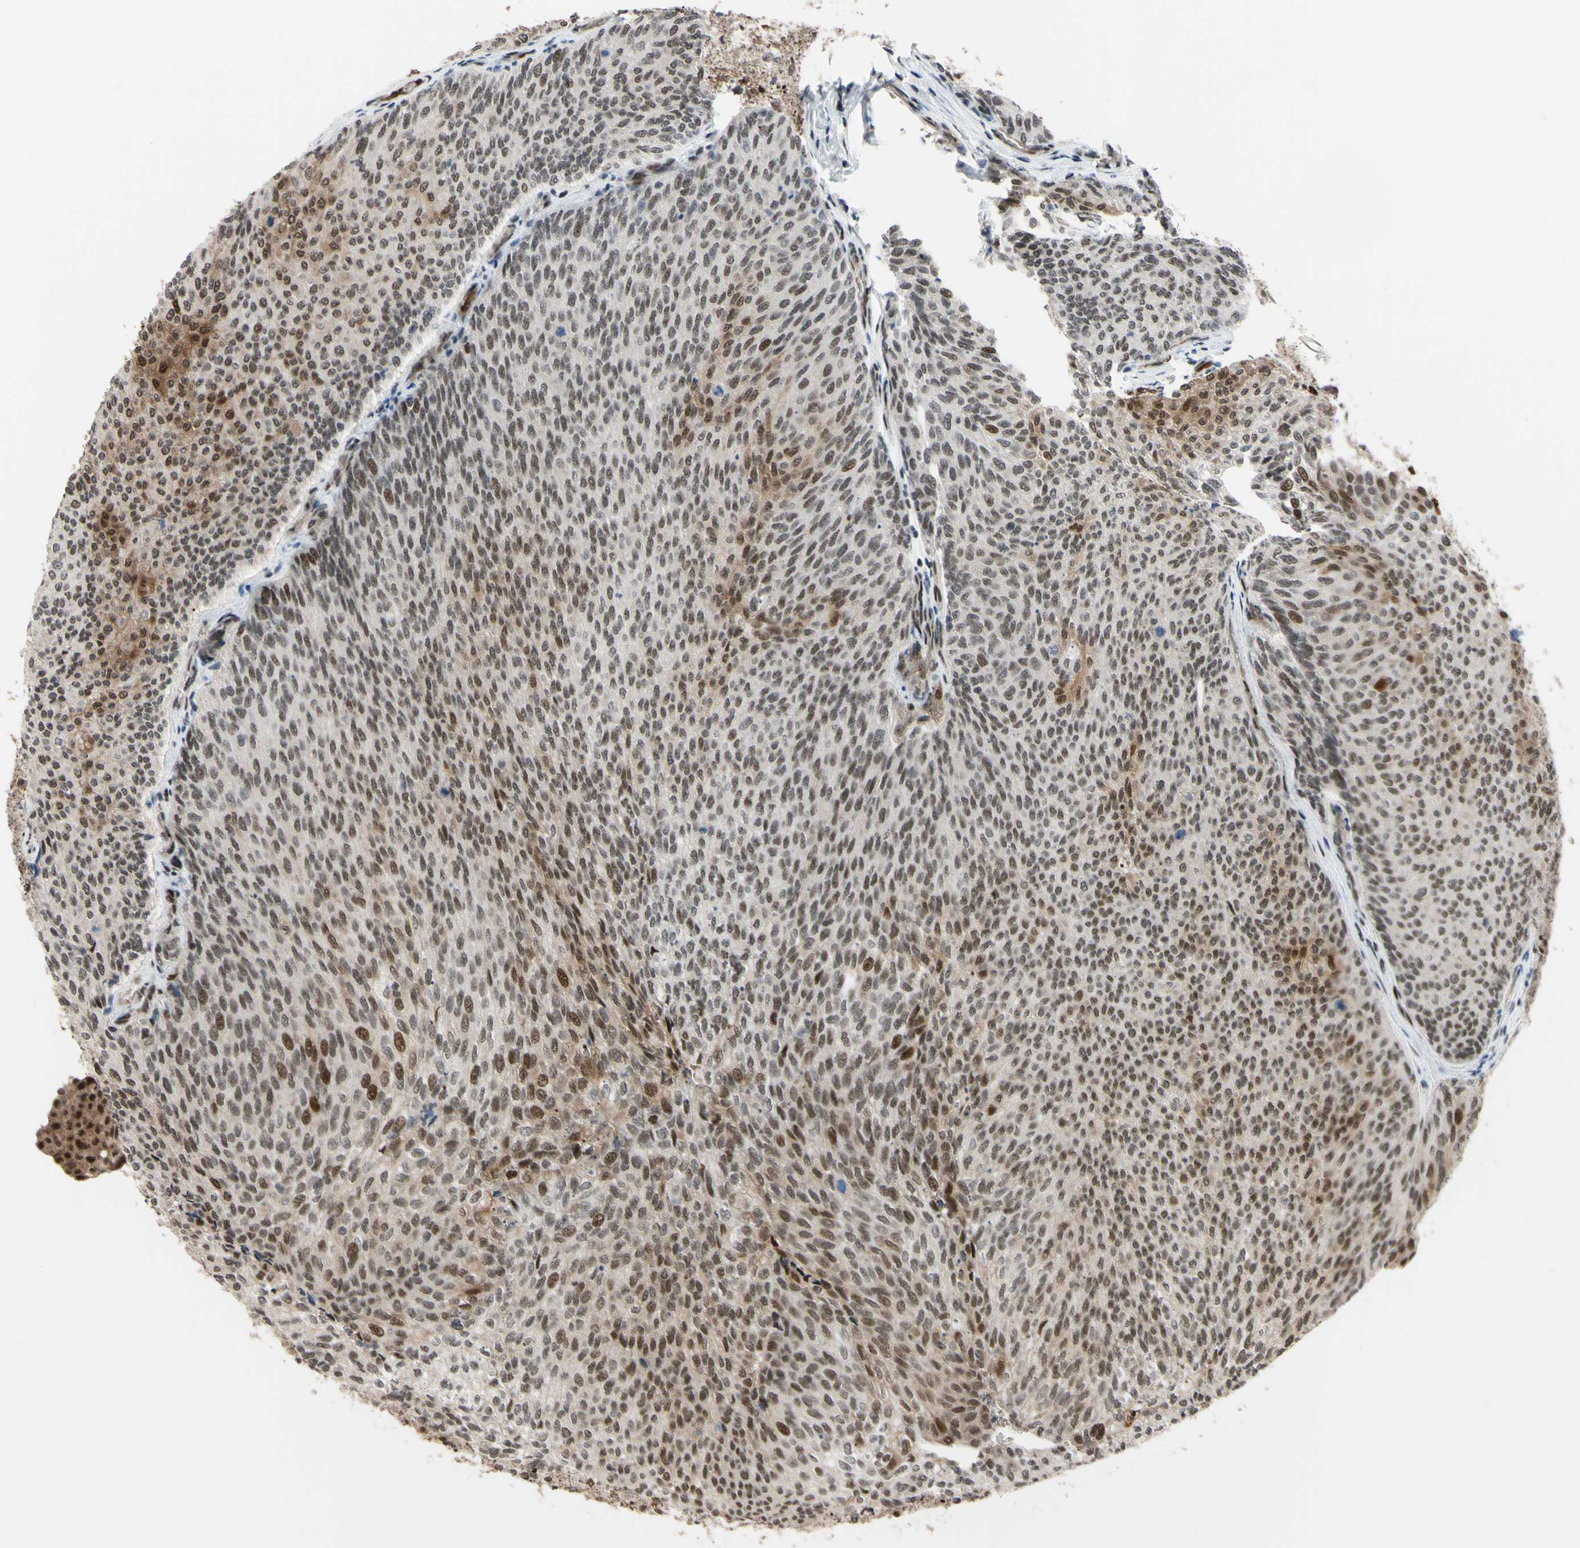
{"staining": {"intensity": "moderate", "quantity": ">75%", "location": "nuclear"}, "tissue": "urothelial cancer", "cell_type": "Tumor cells", "image_type": "cancer", "snomed": [{"axis": "morphology", "description": "Urothelial carcinoma, Low grade"}, {"axis": "topography", "description": "Urinary bladder"}], "caption": "Protein expression analysis of low-grade urothelial carcinoma reveals moderate nuclear staining in approximately >75% of tumor cells.", "gene": "THAP12", "patient": {"sex": "female", "age": 79}}